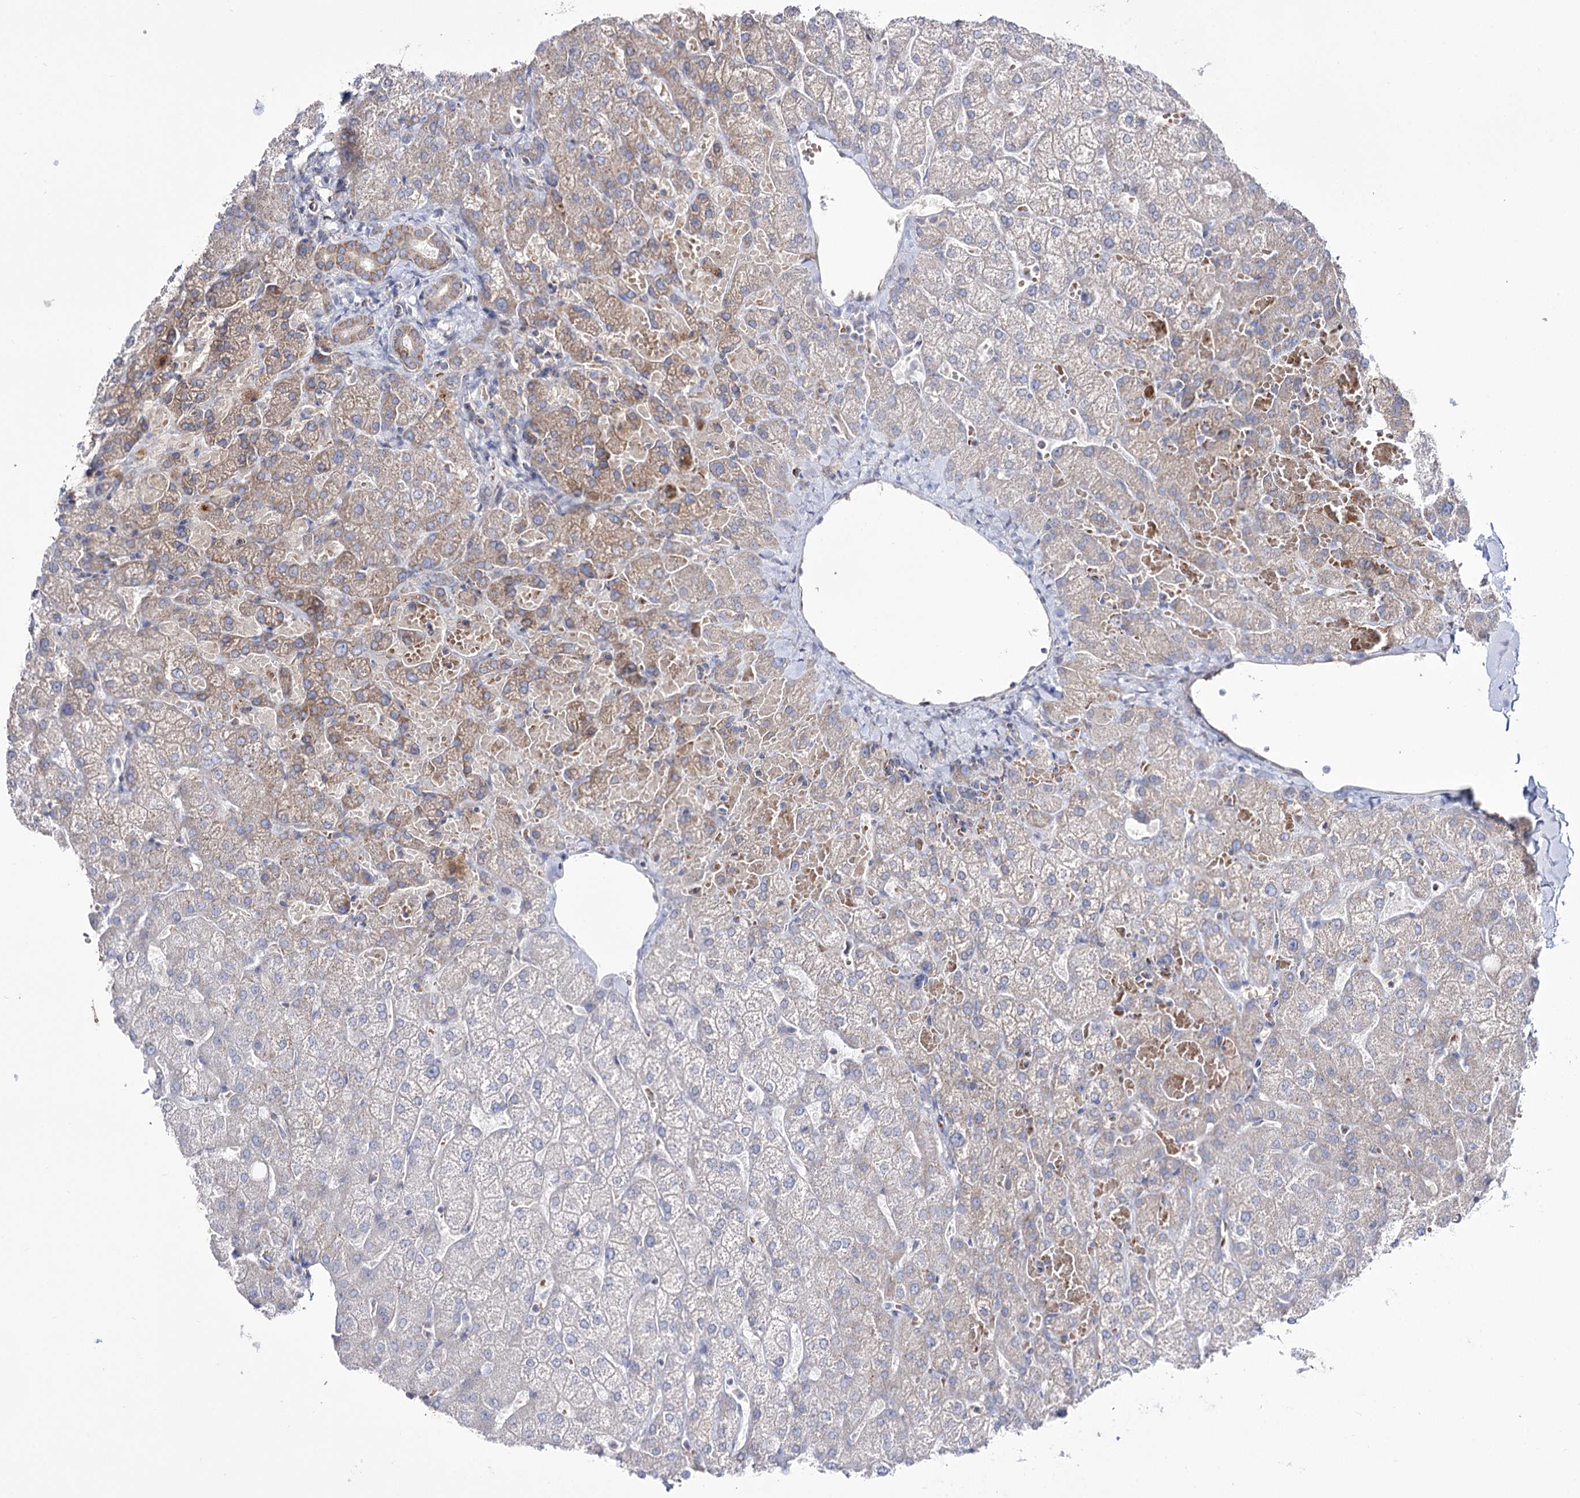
{"staining": {"intensity": "negative", "quantity": "none", "location": "none"}, "tissue": "liver", "cell_type": "Cholangiocytes", "image_type": "normal", "snomed": [{"axis": "morphology", "description": "Normal tissue, NOS"}, {"axis": "topography", "description": "Liver"}], "caption": "Immunohistochemical staining of unremarkable human liver displays no significant expression in cholangiocytes. (DAB IHC, high magnification).", "gene": "OSBPL5", "patient": {"sex": "female", "age": 54}}